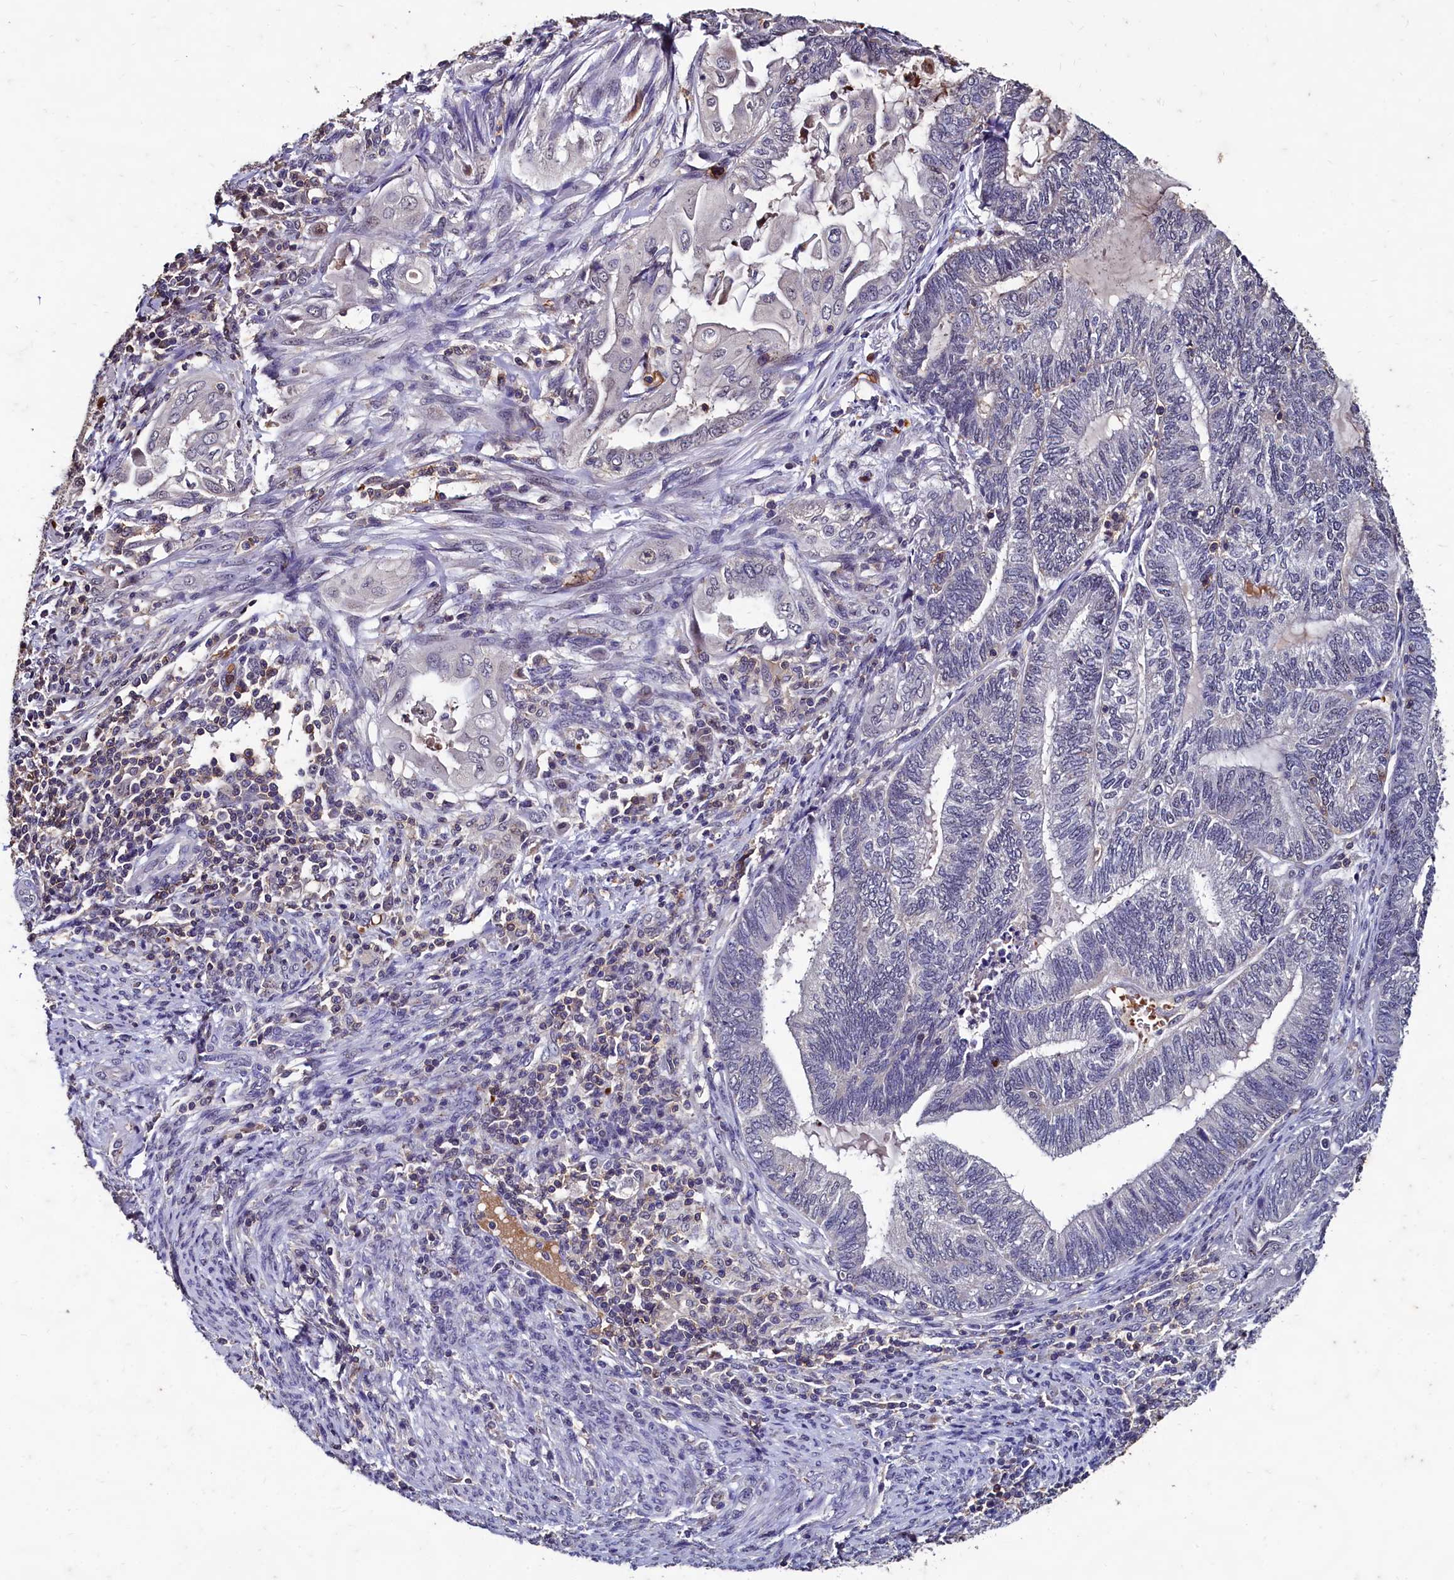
{"staining": {"intensity": "negative", "quantity": "none", "location": "none"}, "tissue": "endometrial cancer", "cell_type": "Tumor cells", "image_type": "cancer", "snomed": [{"axis": "morphology", "description": "Adenocarcinoma, NOS"}, {"axis": "topography", "description": "Uterus"}, {"axis": "topography", "description": "Endometrium"}], "caption": "This is a micrograph of IHC staining of endometrial cancer (adenocarcinoma), which shows no expression in tumor cells.", "gene": "CSTPP1", "patient": {"sex": "female", "age": 70}}